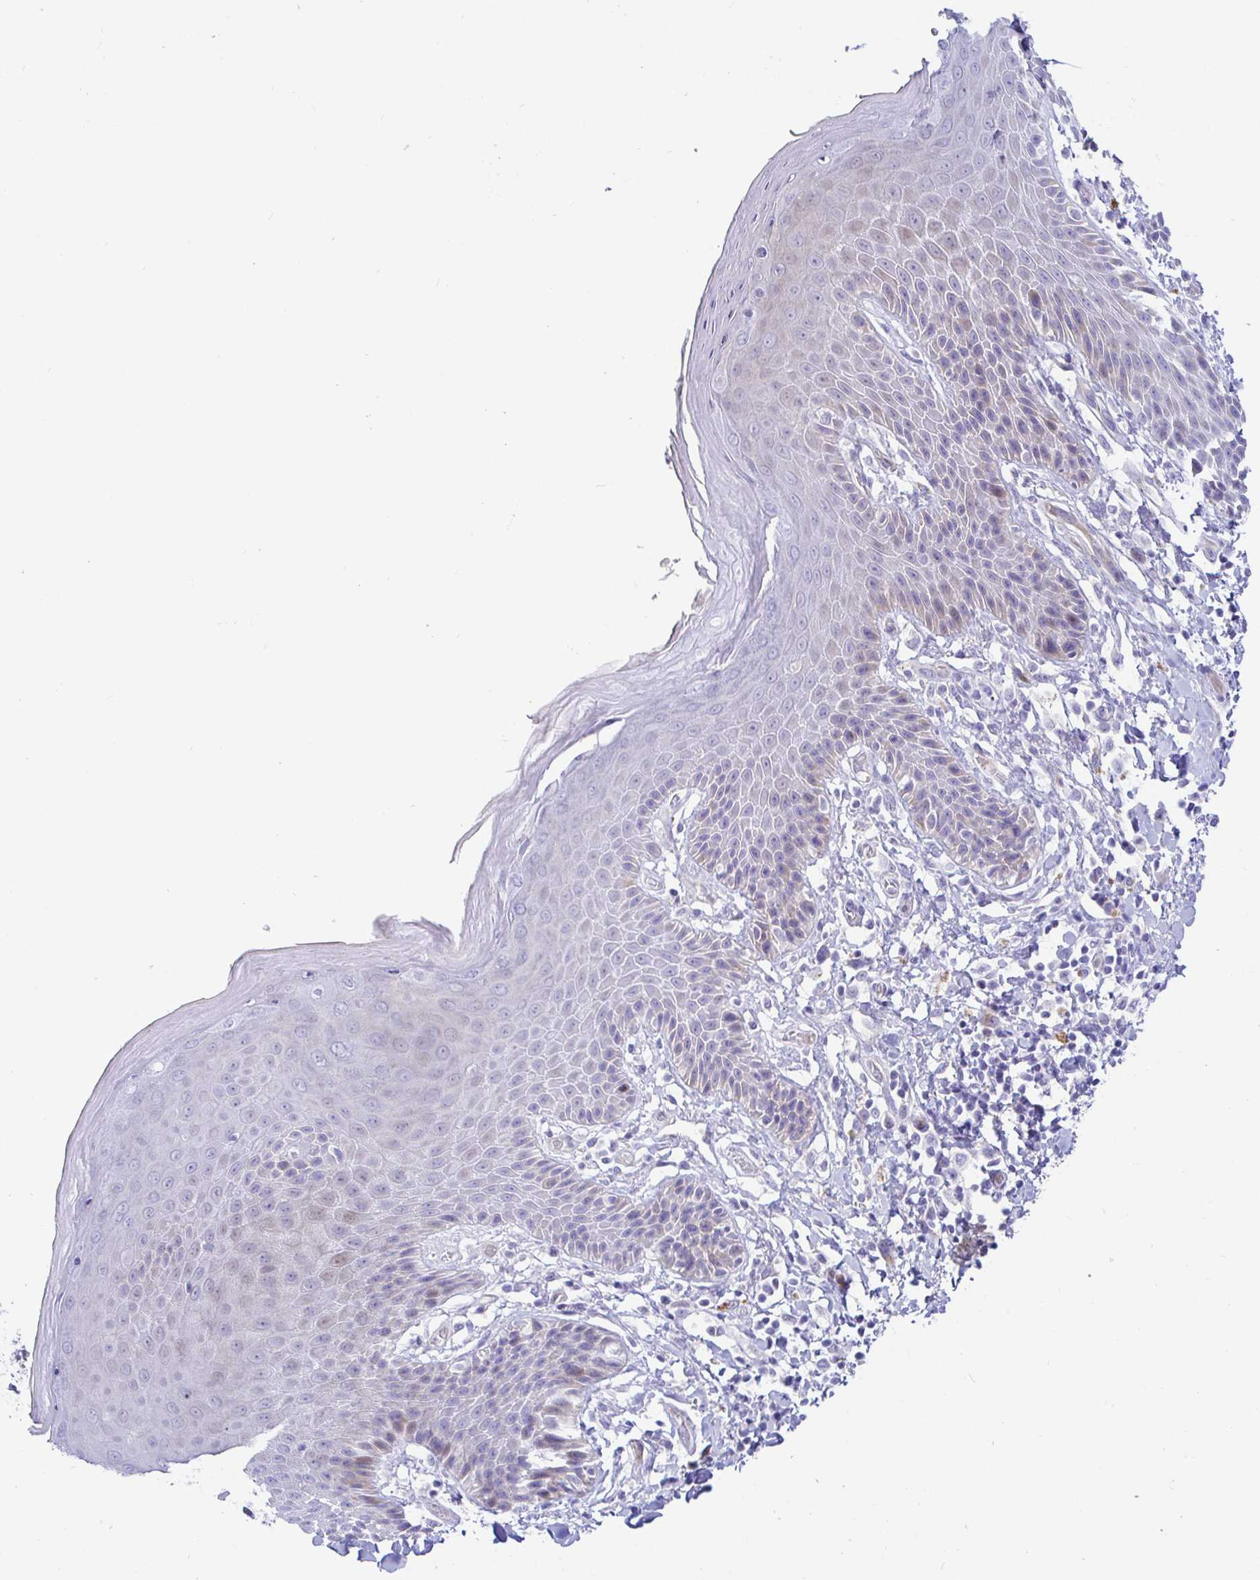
{"staining": {"intensity": "negative", "quantity": "none", "location": "none"}, "tissue": "skin", "cell_type": "Epidermal cells", "image_type": "normal", "snomed": [{"axis": "morphology", "description": "Normal tissue, NOS"}, {"axis": "topography", "description": "Anal"}, {"axis": "topography", "description": "Peripheral nerve tissue"}], "caption": "A high-resolution micrograph shows IHC staining of unremarkable skin, which reveals no significant positivity in epidermal cells.", "gene": "PINLYP", "patient": {"sex": "male", "age": 51}}